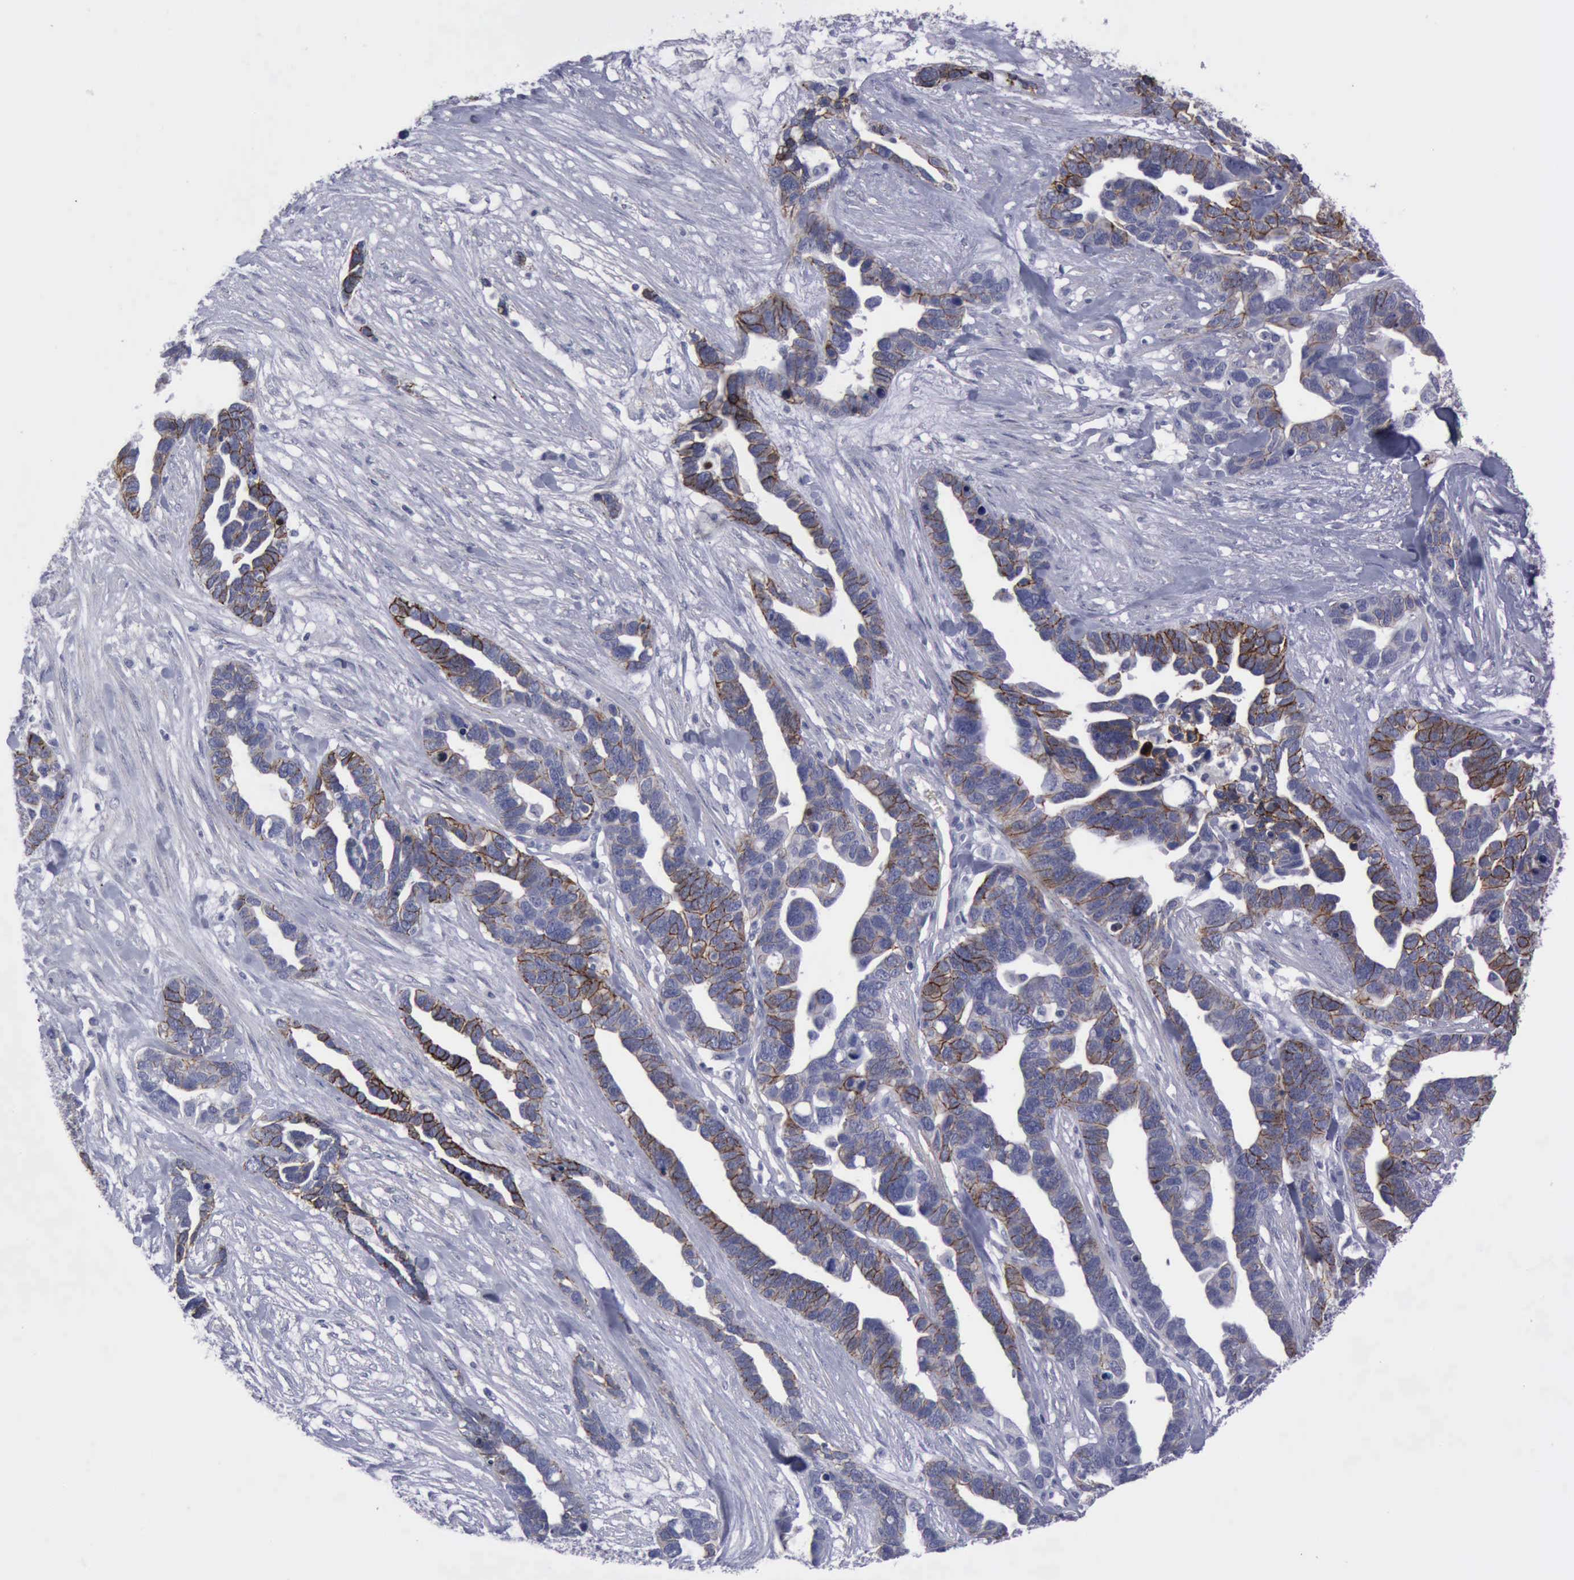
{"staining": {"intensity": "moderate", "quantity": "25%-75%", "location": "cytoplasmic/membranous"}, "tissue": "ovarian cancer", "cell_type": "Tumor cells", "image_type": "cancer", "snomed": [{"axis": "morphology", "description": "Cystadenocarcinoma, serous, NOS"}, {"axis": "topography", "description": "Ovary"}], "caption": "About 25%-75% of tumor cells in ovarian cancer (serous cystadenocarcinoma) show moderate cytoplasmic/membranous protein staining as visualized by brown immunohistochemical staining.", "gene": "CDH2", "patient": {"sex": "female", "age": 54}}